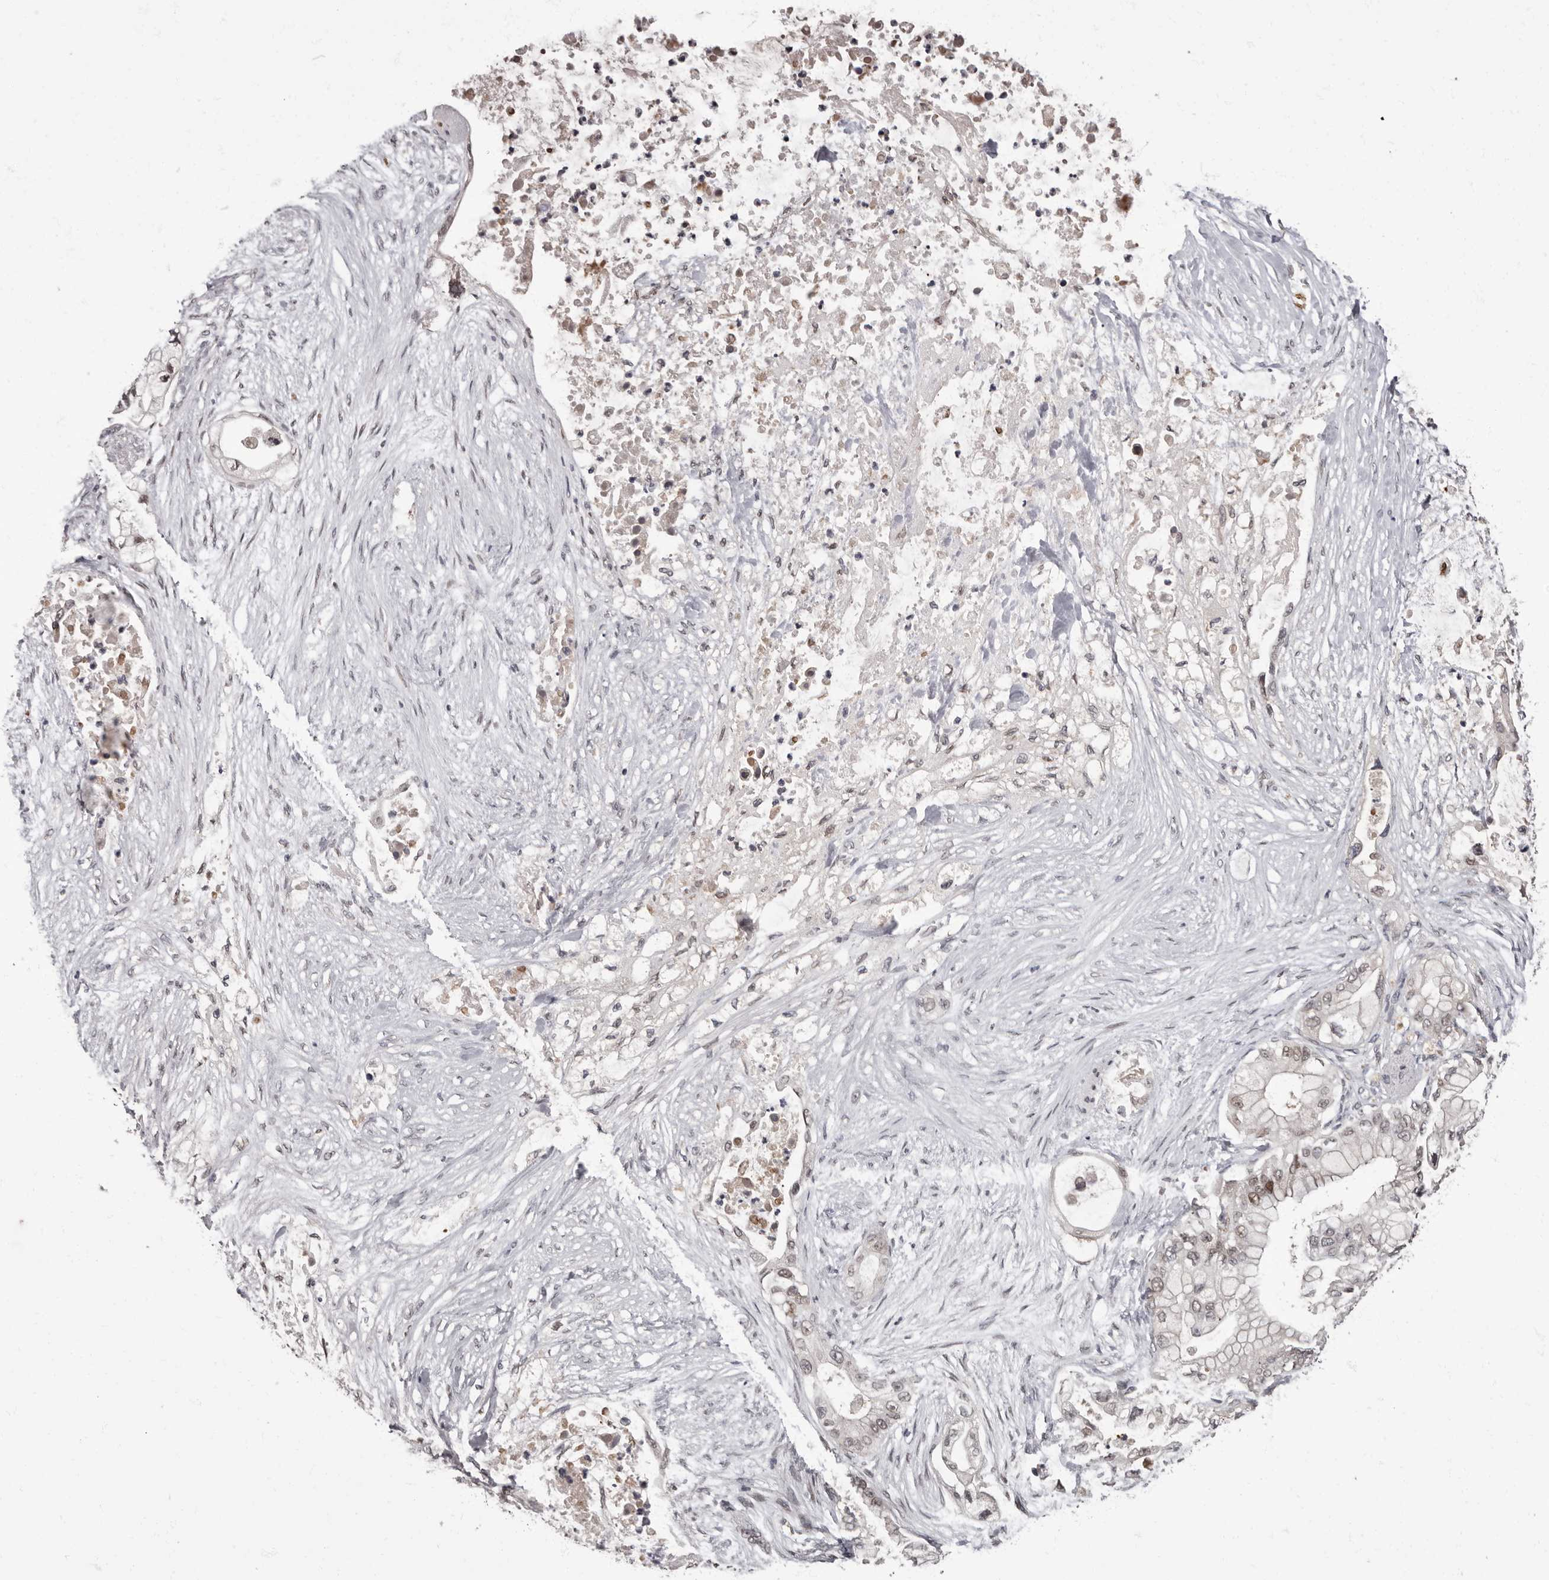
{"staining": {"intensity": "weak", "quantity": ">75%", "location": "nuclear"}, "tissue": "pancreatic cancer", "cell_type": "Tumor cells", "image_type": "cancer", "snomed": [{"axis": "morphology", "description": "Adenocarcinoma, NOS"}, {"axis": "topography", "description": "Pancreas"}], "caption": "The immunohistochemical stain labels weak nuclear expression in tumor cells of pancreatic cancer tissue.", "gene": "C1orf50", "patient": {"sex": "male", "age": 53}}